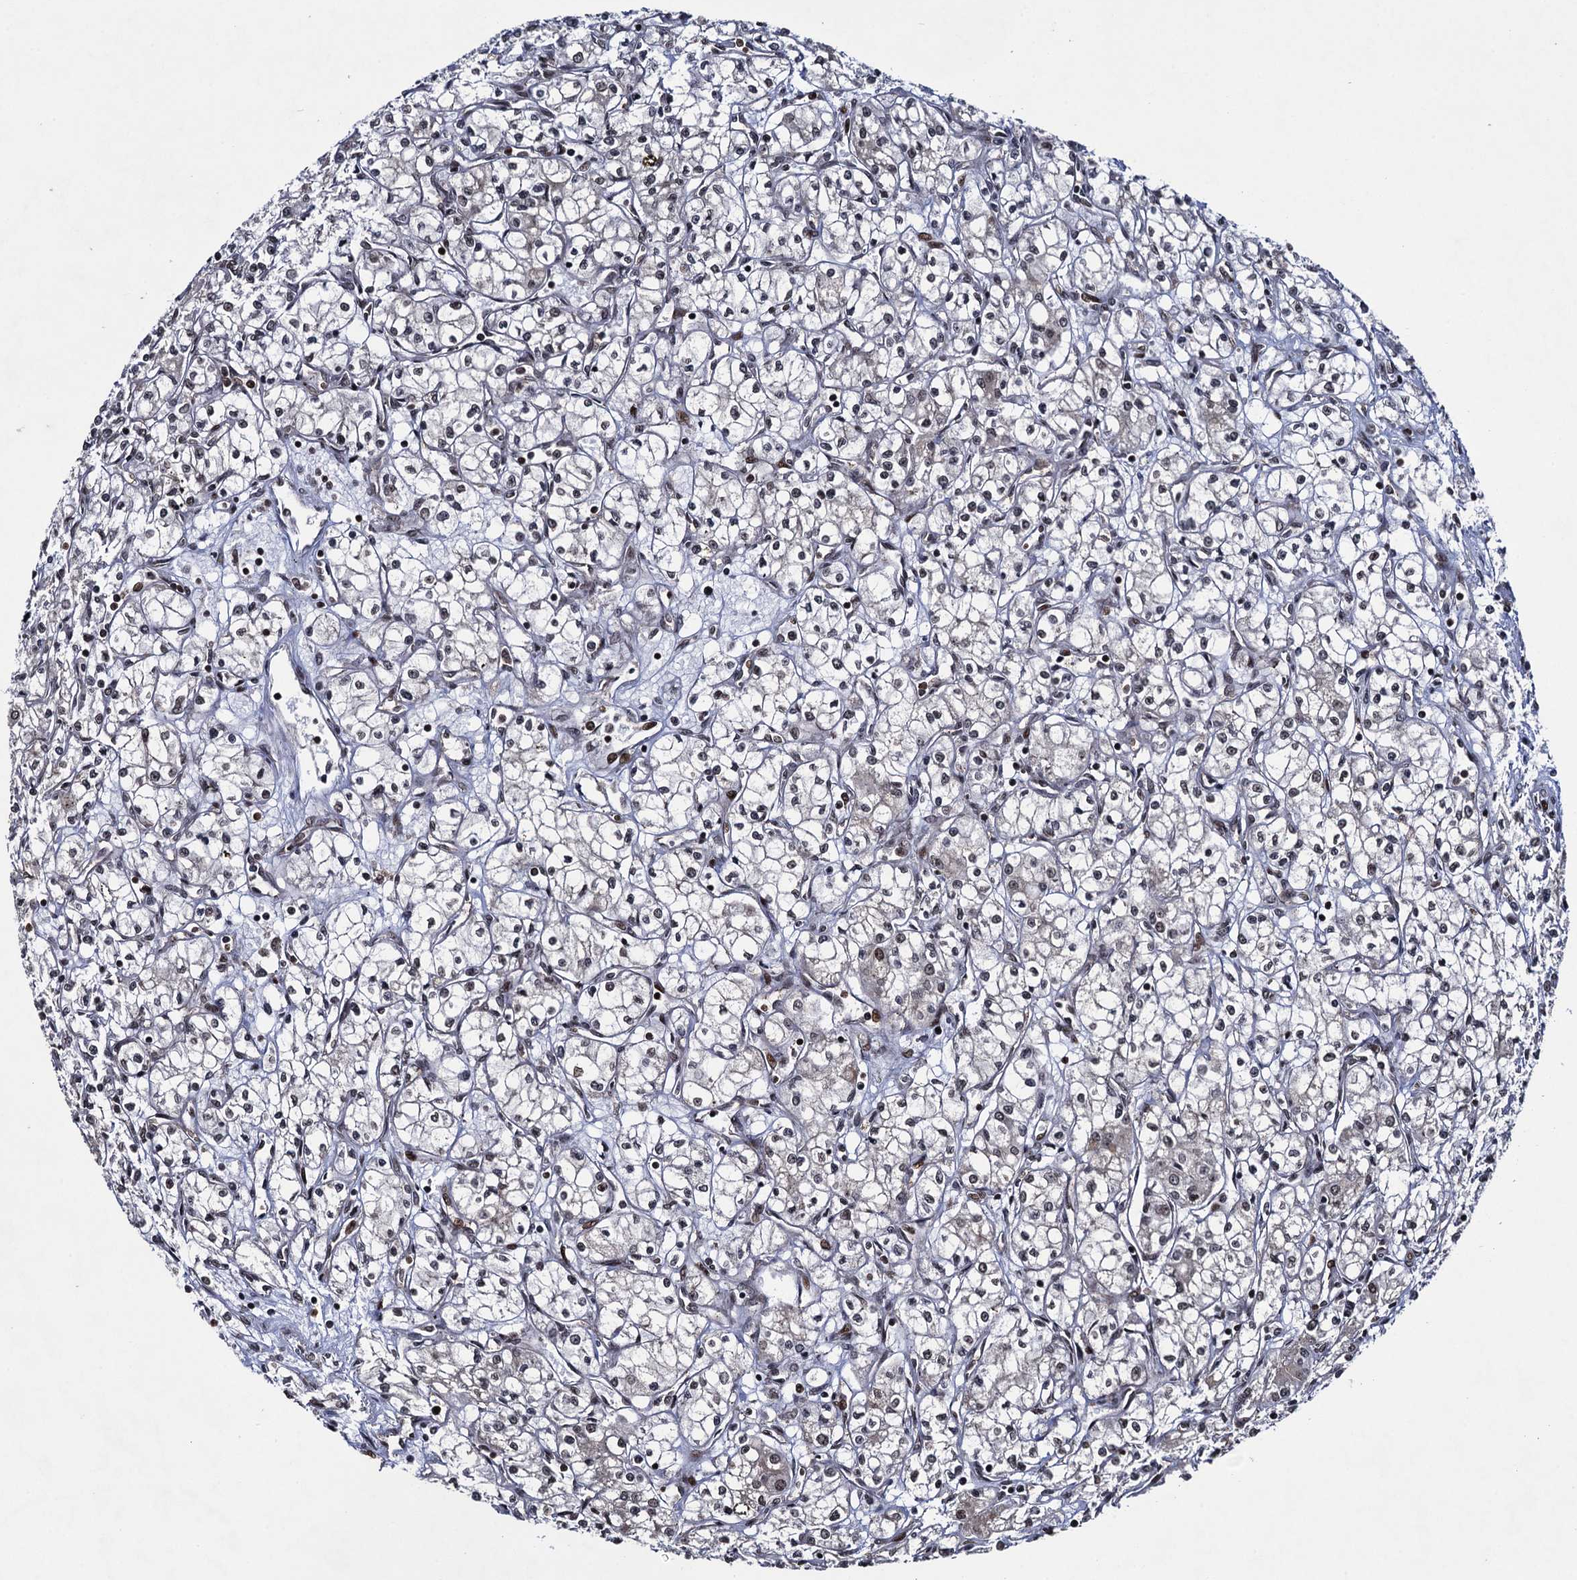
{"staining": {"intensity": "weak", "quantity": ">75%", "location": "nuclear"}, "tissue": "renal cancer", "cell_type": "Tumor cells", "image_type": "cancer", "snomed": [{"axis": "morphology", "description": "Adenocarcinoma, NOS"}, {"axis": "topography", "description": "Kidney"}], "caption": "This is an image of immunohistochemistry staining of renal cancer, which shows weak positivity in the nuclear of tumor cells.", "gene": "ZNF169", "patient": {"sex": "male", "age": 59}}